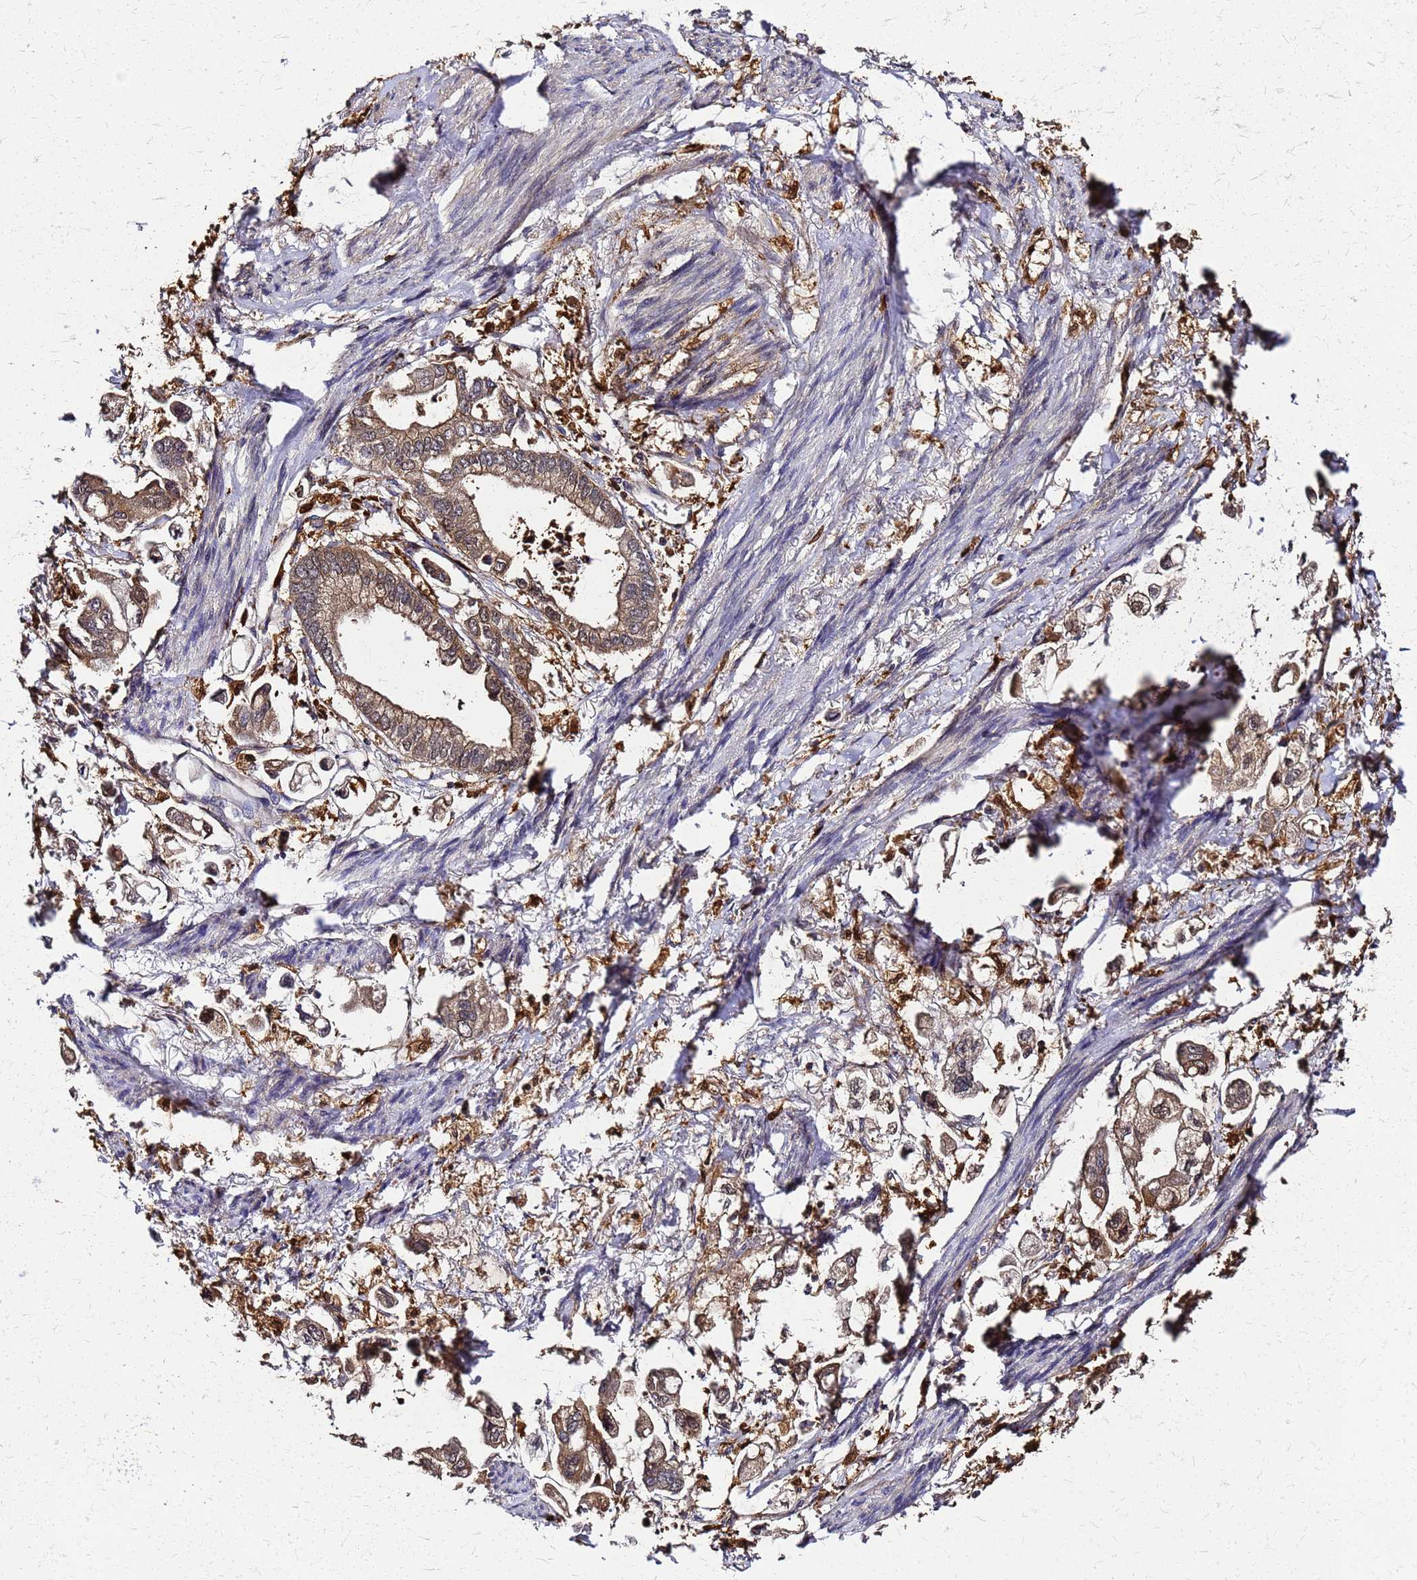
{"staining": {"intensity": "moderate", "quantity": ">75%", "location": "cytoplasmic/membranous,nuclear"}, "tissue": "stomach cancer", "cell_type": "Tumor cells", "image_type": "cancer", "snomed": [{"axis": "morphology", "description": "Adenocarcinoma, NOS"}, {"axis": "topography", "description": "Stomach"}], "caption": "Adenocarcinoma (stomach) was stained to show a protein in brown. There is medium levels of moderate cytoplasmic/membranous and nuclear expression in about >75% of tumor cells.", "gene": "S100A11", "patient": {"sex": "male", "age": 62}}